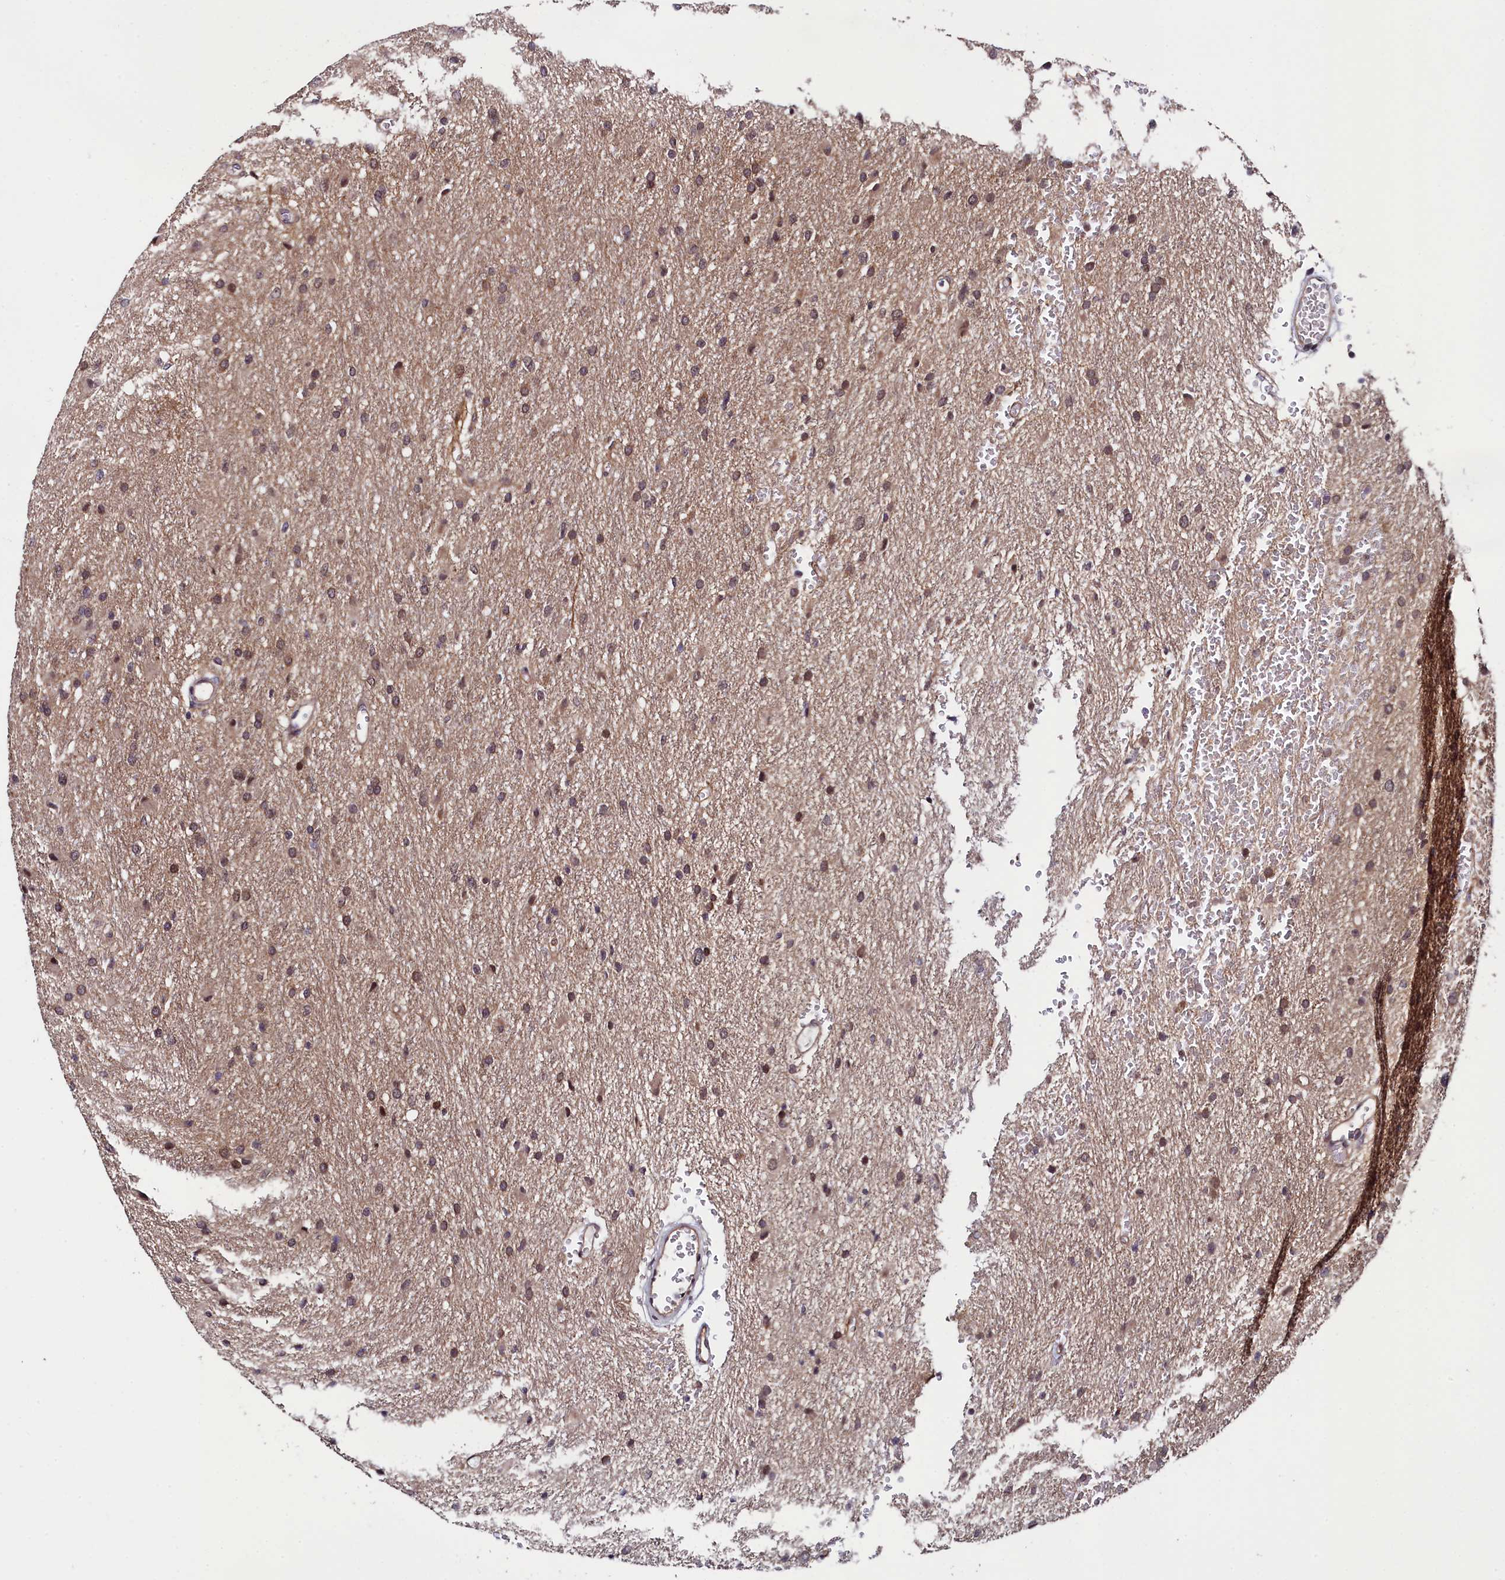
{"staining": {"intensity": "weak", "quantity": ">75%", "location": "cytoplasmic/membranous,nuclear"}, "tissue": "glioma", "cell_type": "Tumor cells", "image_type": "cancer", "snomed": [{"axis": "morphology", "description": "Glioma, malignant, High grade"}, {"axis": "topography", "description": "Cerebral cortex"}], "caption": "Immunohistochemical staining of high-grade glioma (malignant) shows low levels of weak cytoplasmic/membranous and nuclear positivity in about >75% of tumor cells. Using DAB (3,3'-diaminobenzidine) (brown) and hematoxylin (blue) stains, captured at high magnification using brightfield microscopy.", "gene": "LEO1", "patient": {"sex": "female", "age": 36}}